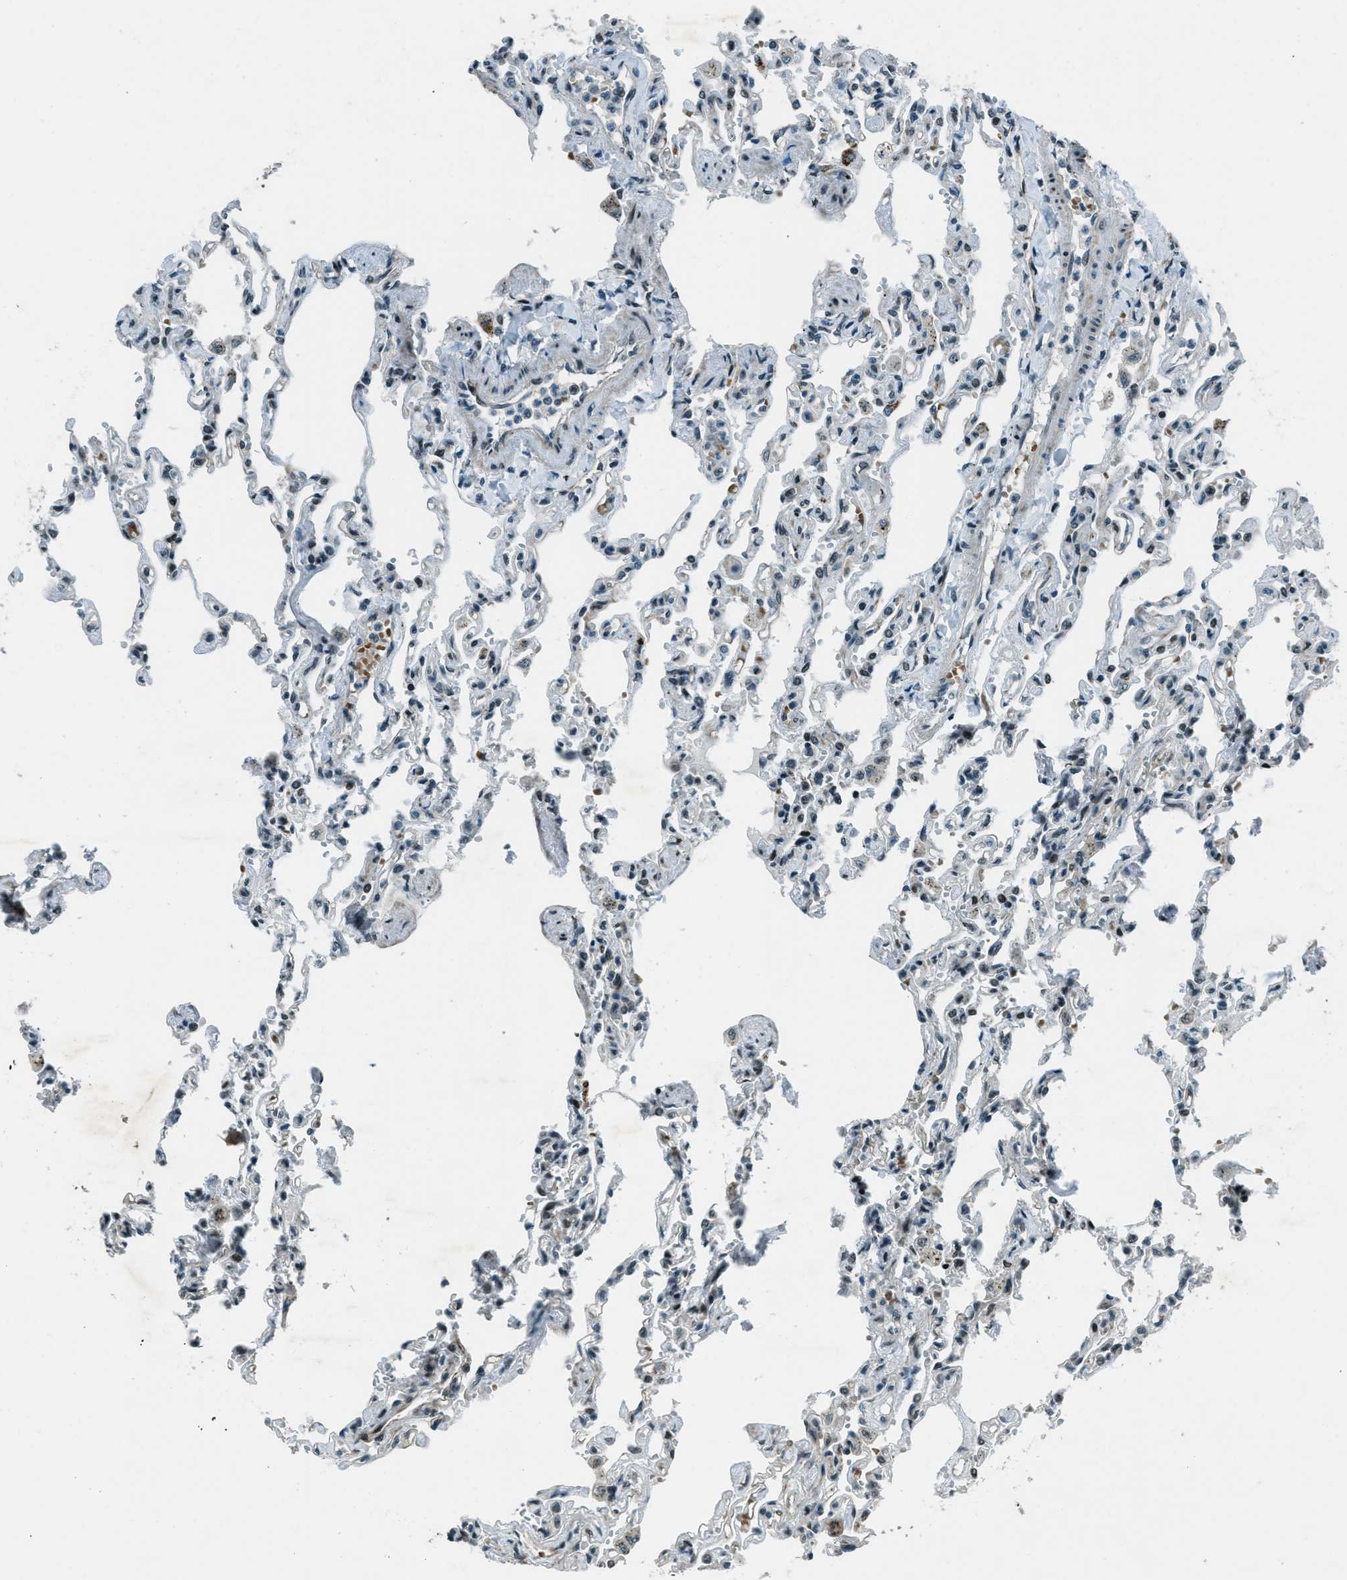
{"staining": {"intensity": "moderate", "quantity": "<25%", "location": "nuclear"}, "tissue": "lung", "cell_type": "Alveolar cells", "image_type": "normal", "snomed": [{"axis": "morphology", "description": "Normal tissue, NOS"}, {"axis": "topography", "description": "Lung"}], "caption": "Alveolar cells demonstrate moderate nuclear positivity in approximately <25% of cells in normal lung. The staining was performed using DAB (3,3'-diaminobenzidine) to visualize the protein expression in brown, while the nuclei were stained in blue with hematoxylin (Magnification: 20x).", "gene": "TARDBP", "patient": {"sex": "male", "age": 21}}